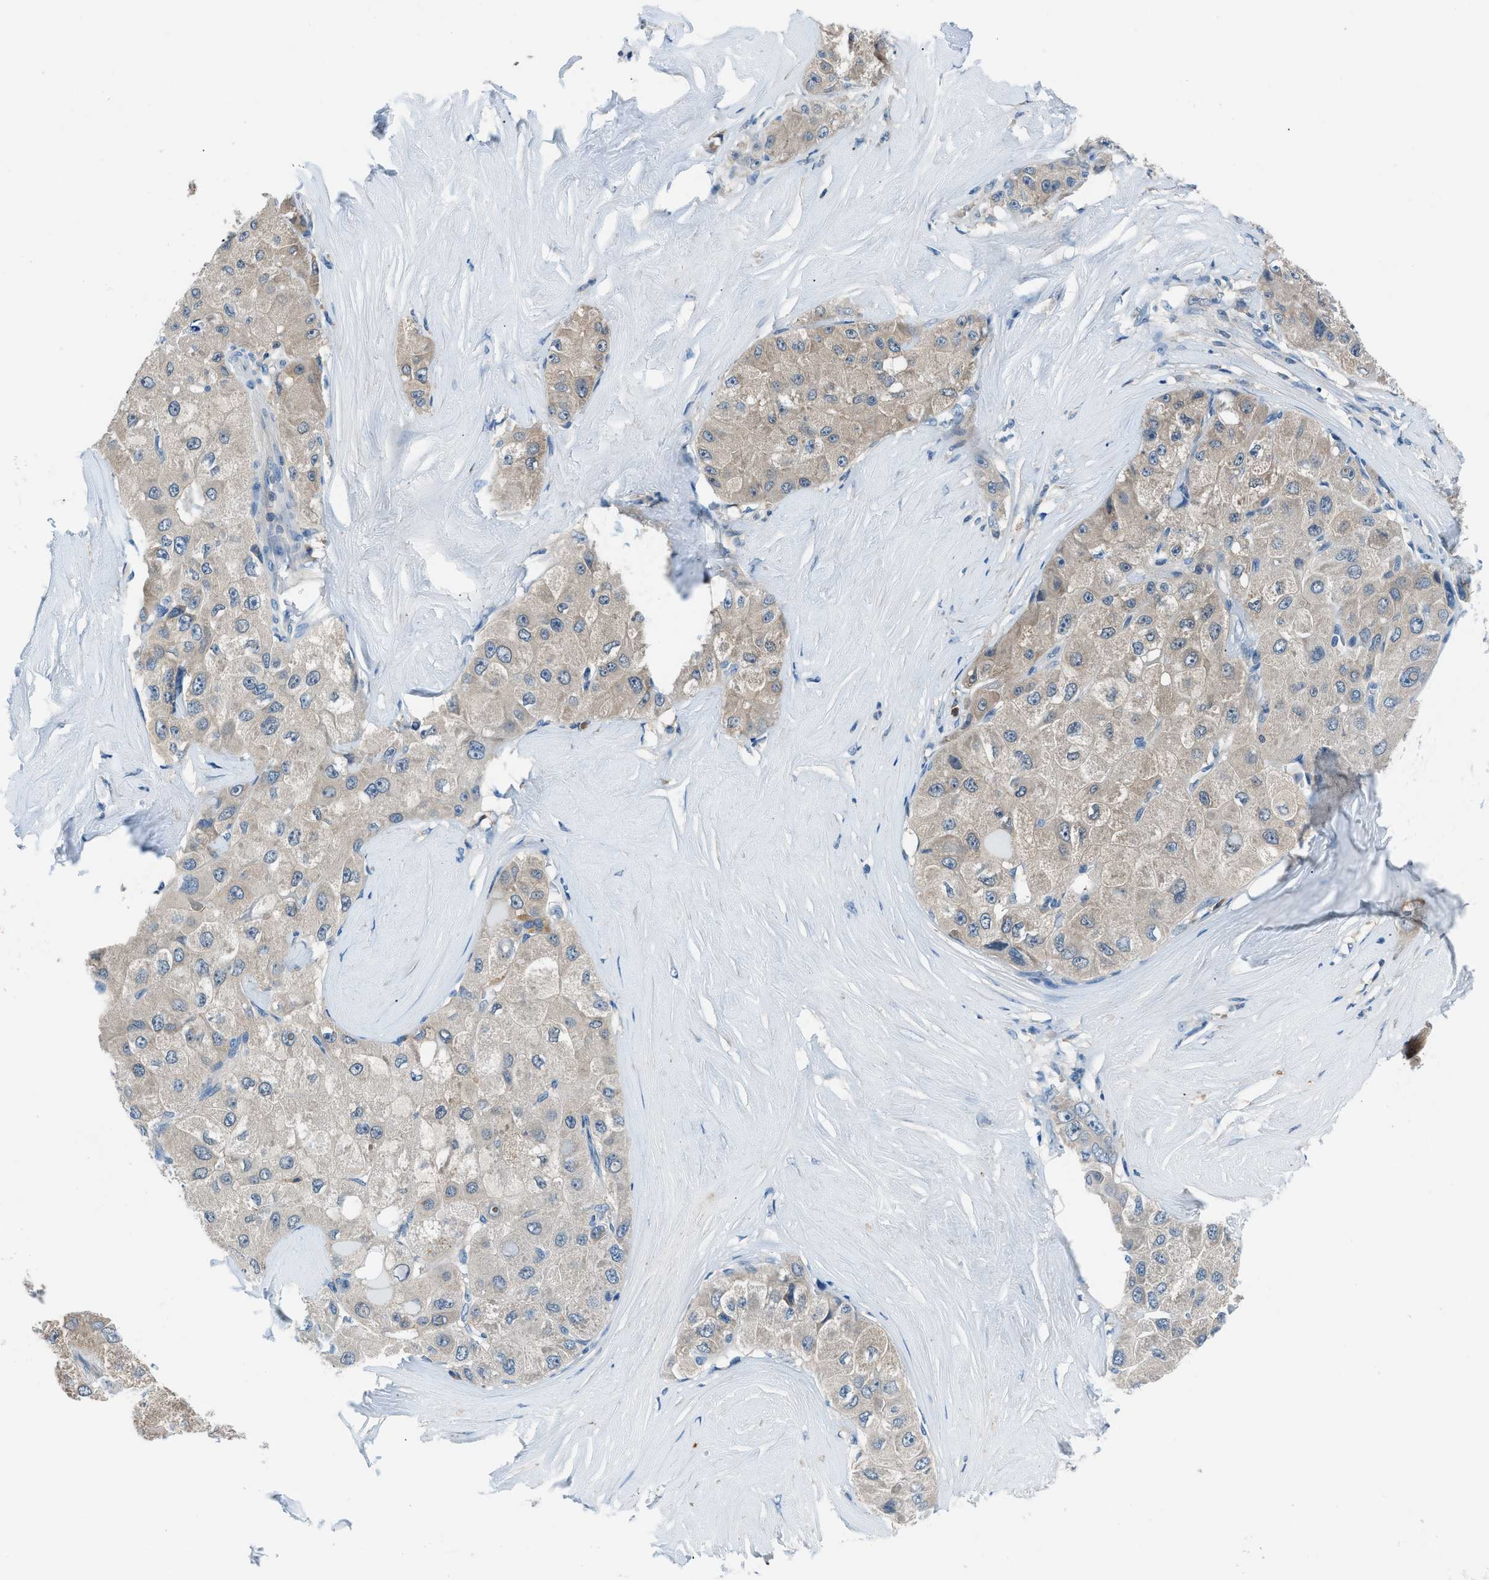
{"staining": {"intensity": "weak", "quantity": "25%-75%", "location": "cytoplasmic/membranous"}, "tissue": "liver cancer", "cell_type": "Tumor cells", "image_type": "cancer", "snomed": [{"axis": "morphology", "description": "Carcinoma, Hepatocellular, NOS"}, {"axis": "topography", "description": "Liver"}], "caption": "The immunohistochemical stain labels weak cytoplasmic/membranous positivity in tumor cells of liver cancer tissue.", "gene": "ACP1", "patient": {"sex": "male", "age": 80}}